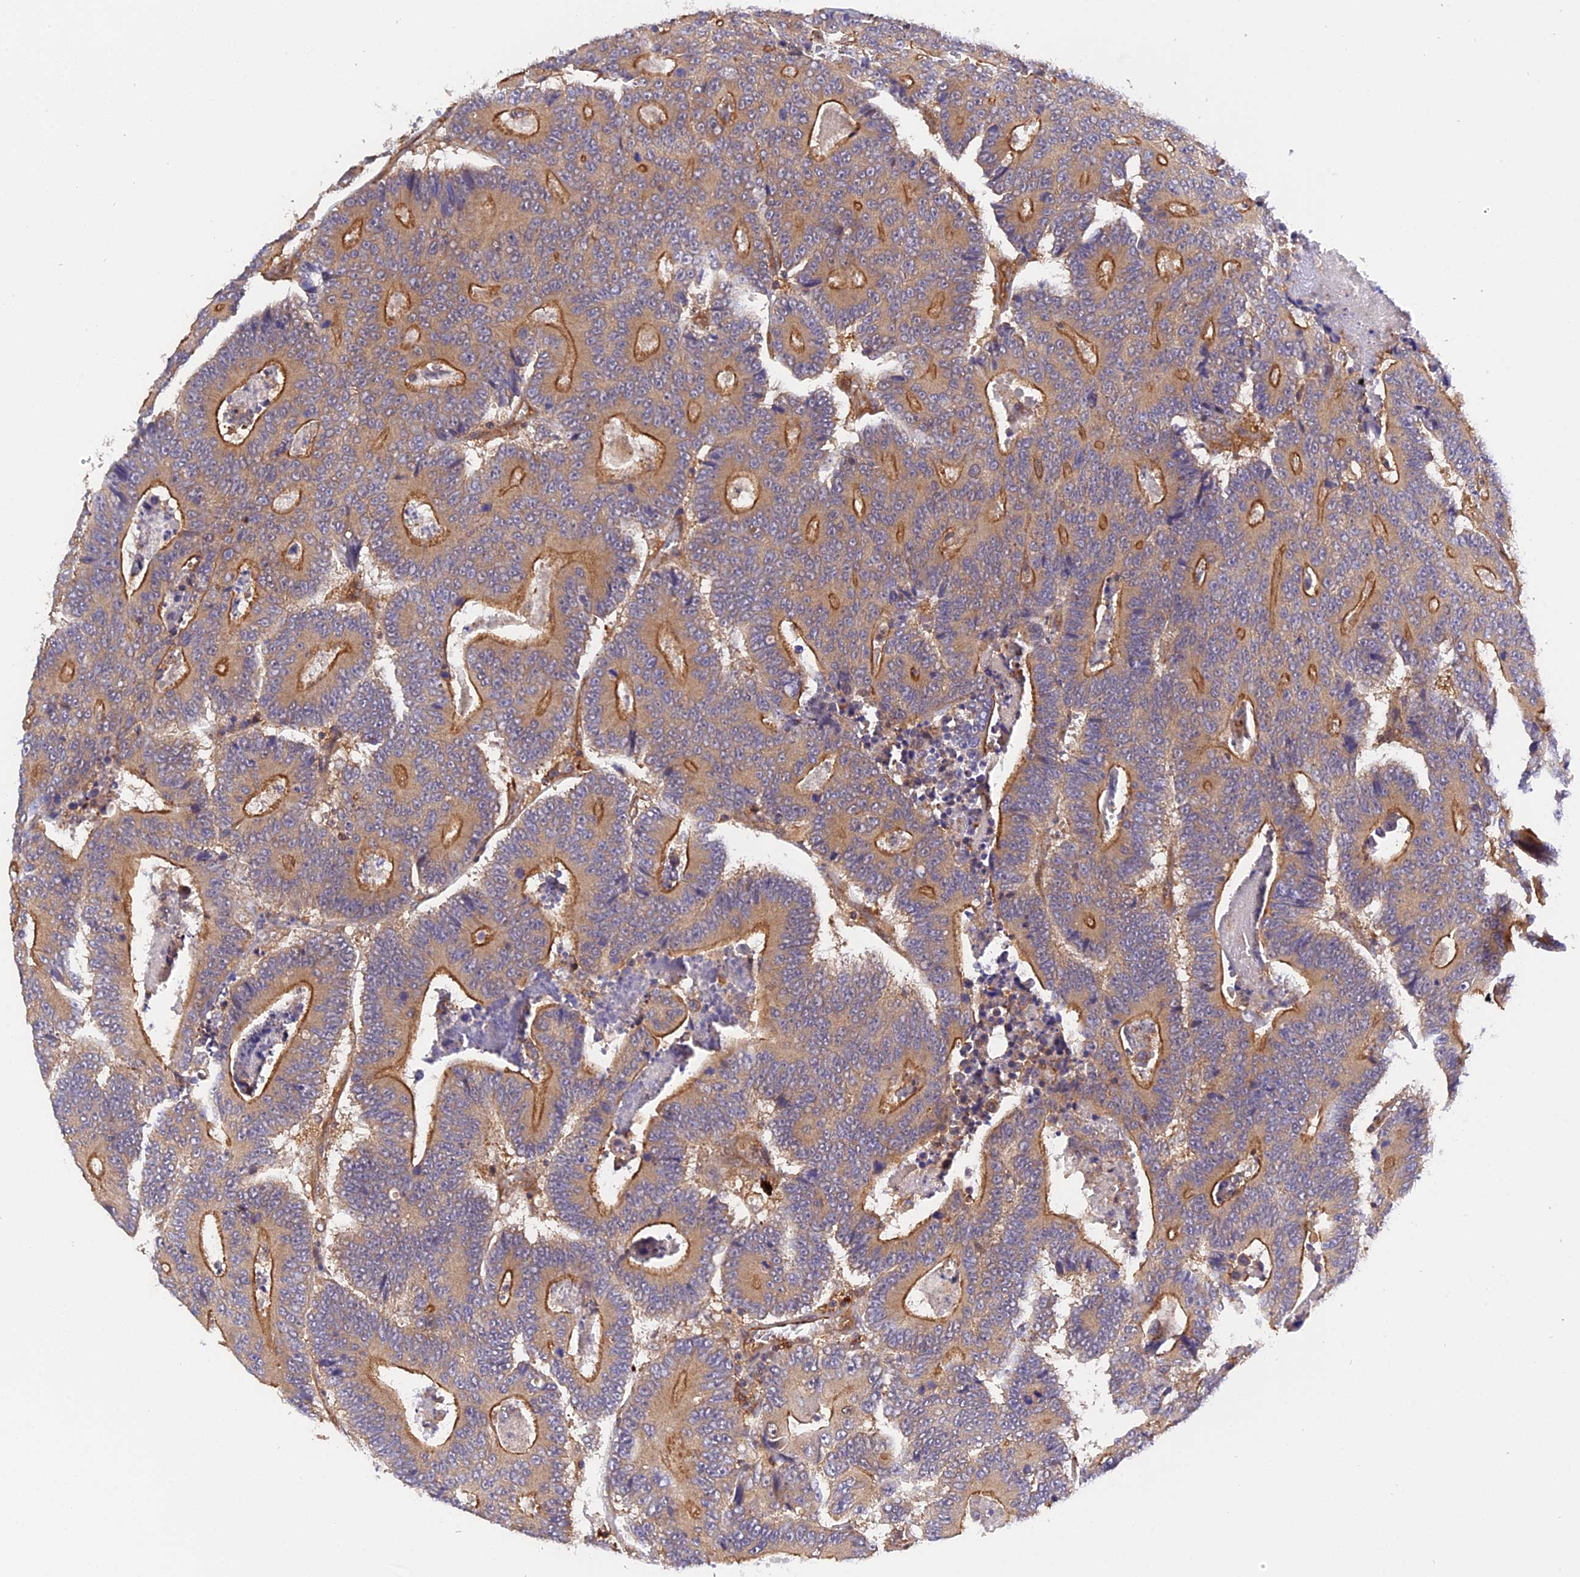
{"staining": {"intensity": "moderate", "quantity": "25%-75%", "location": "cytoplasmic/membranous"}, "tissue": "colorectal cancer", "cell_type": "Tumor cells", "image_type": "cancer", "snomed": [{"axis": "morphology", "description": "Adenocarcinoma, NOS"}, {"axis": "topography", "description": "Colon"}], "caption": "Immunohistochemical staining of human colorectal cancer demonstrates medium levels of moderate cytoplasmic/membranous protein expression in approximately 25%-75% of tumor cells.", "gene": "C5orf22", "patient": {"sex": "male", "age": 83}}